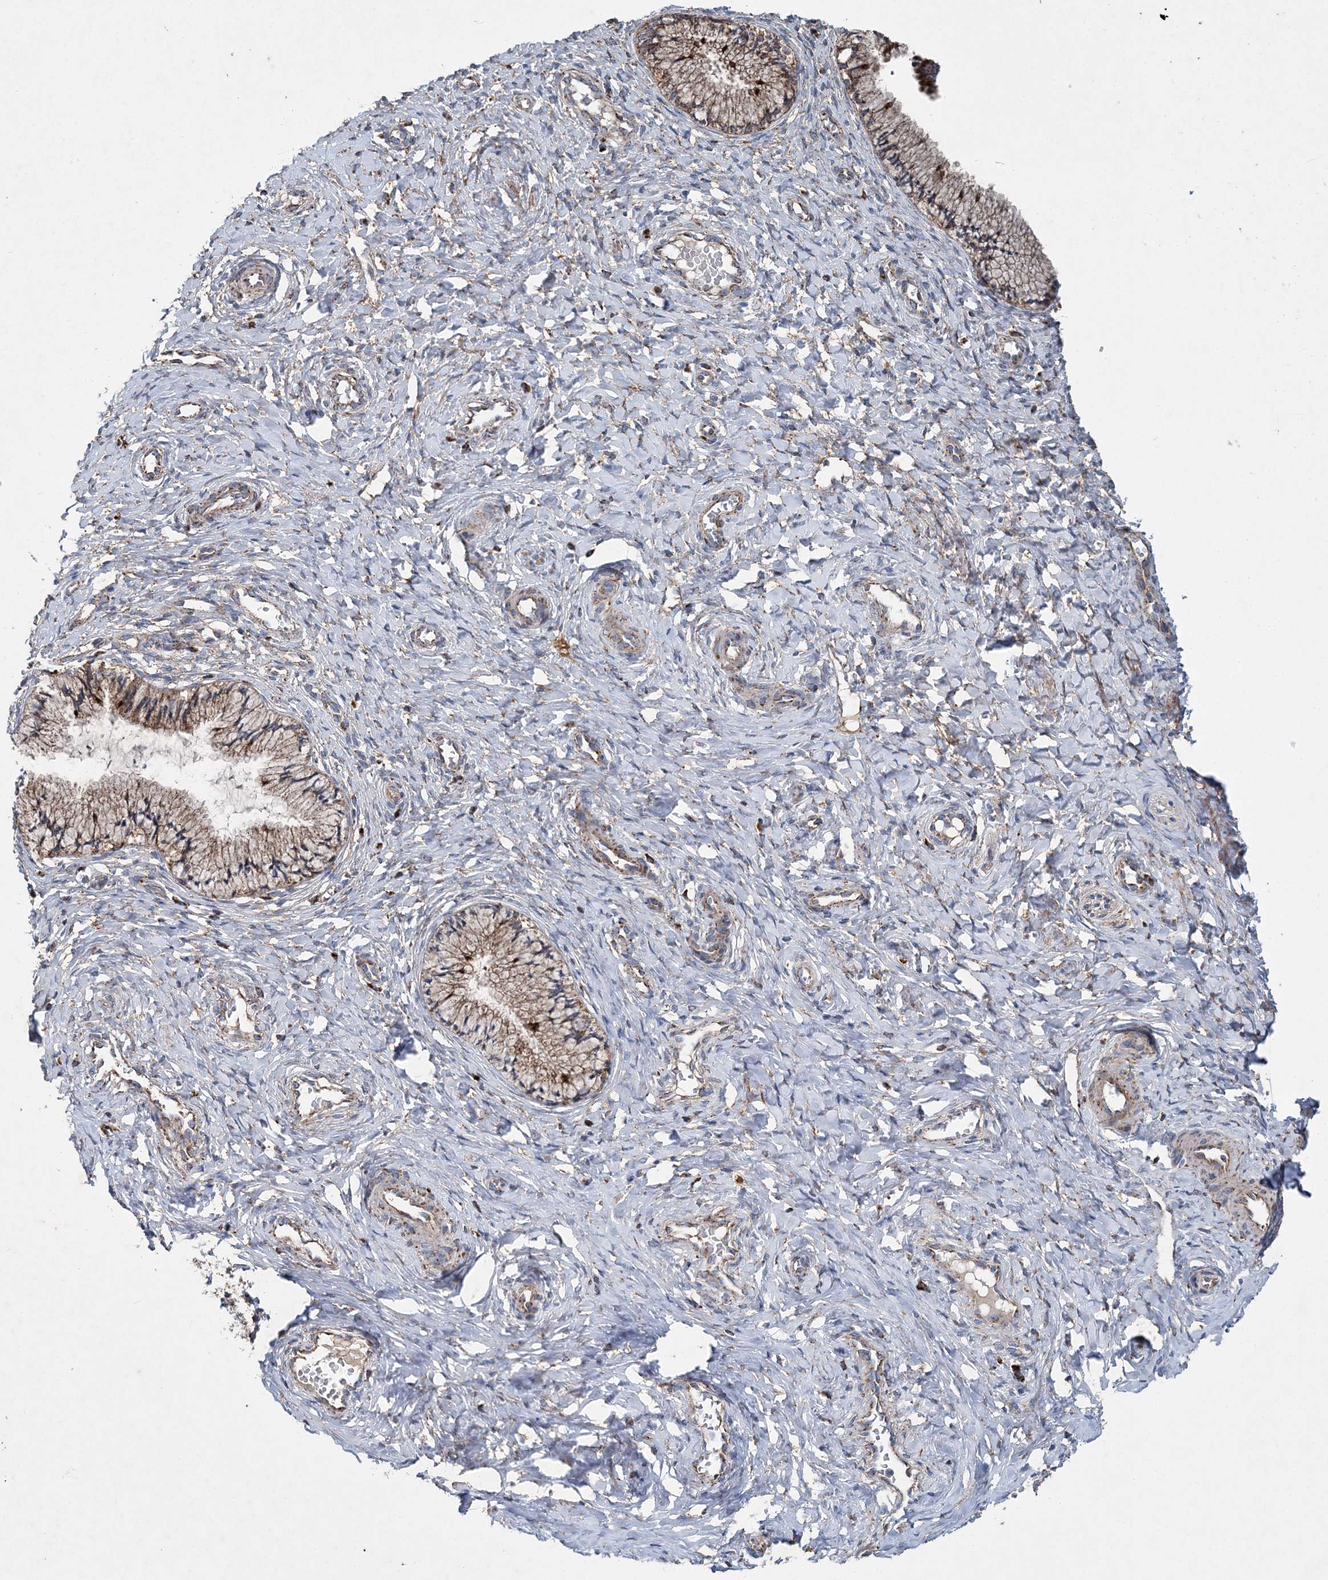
{"staining": {"intensity": "moderate", "quantity": ">75%", "location": "cytoplasmic/membranous"}, "tissue": "cervix", "cell_type": "Glandular cells", "image_type": "normal", "snomed": [{"axis": "morphology", "description": "Normal tissue, NOS"}, {"axis": "topography", "description": "Cervix"}], "caption": "Immunohistochemistry (IHC) (DAB) staining of benign human cervix reveals moderate cytoplasmic/membranous protein expression in about >75% of glandular cells.", "gene": "SPAG16", "patient": {"sex": "female", "age": 27}}